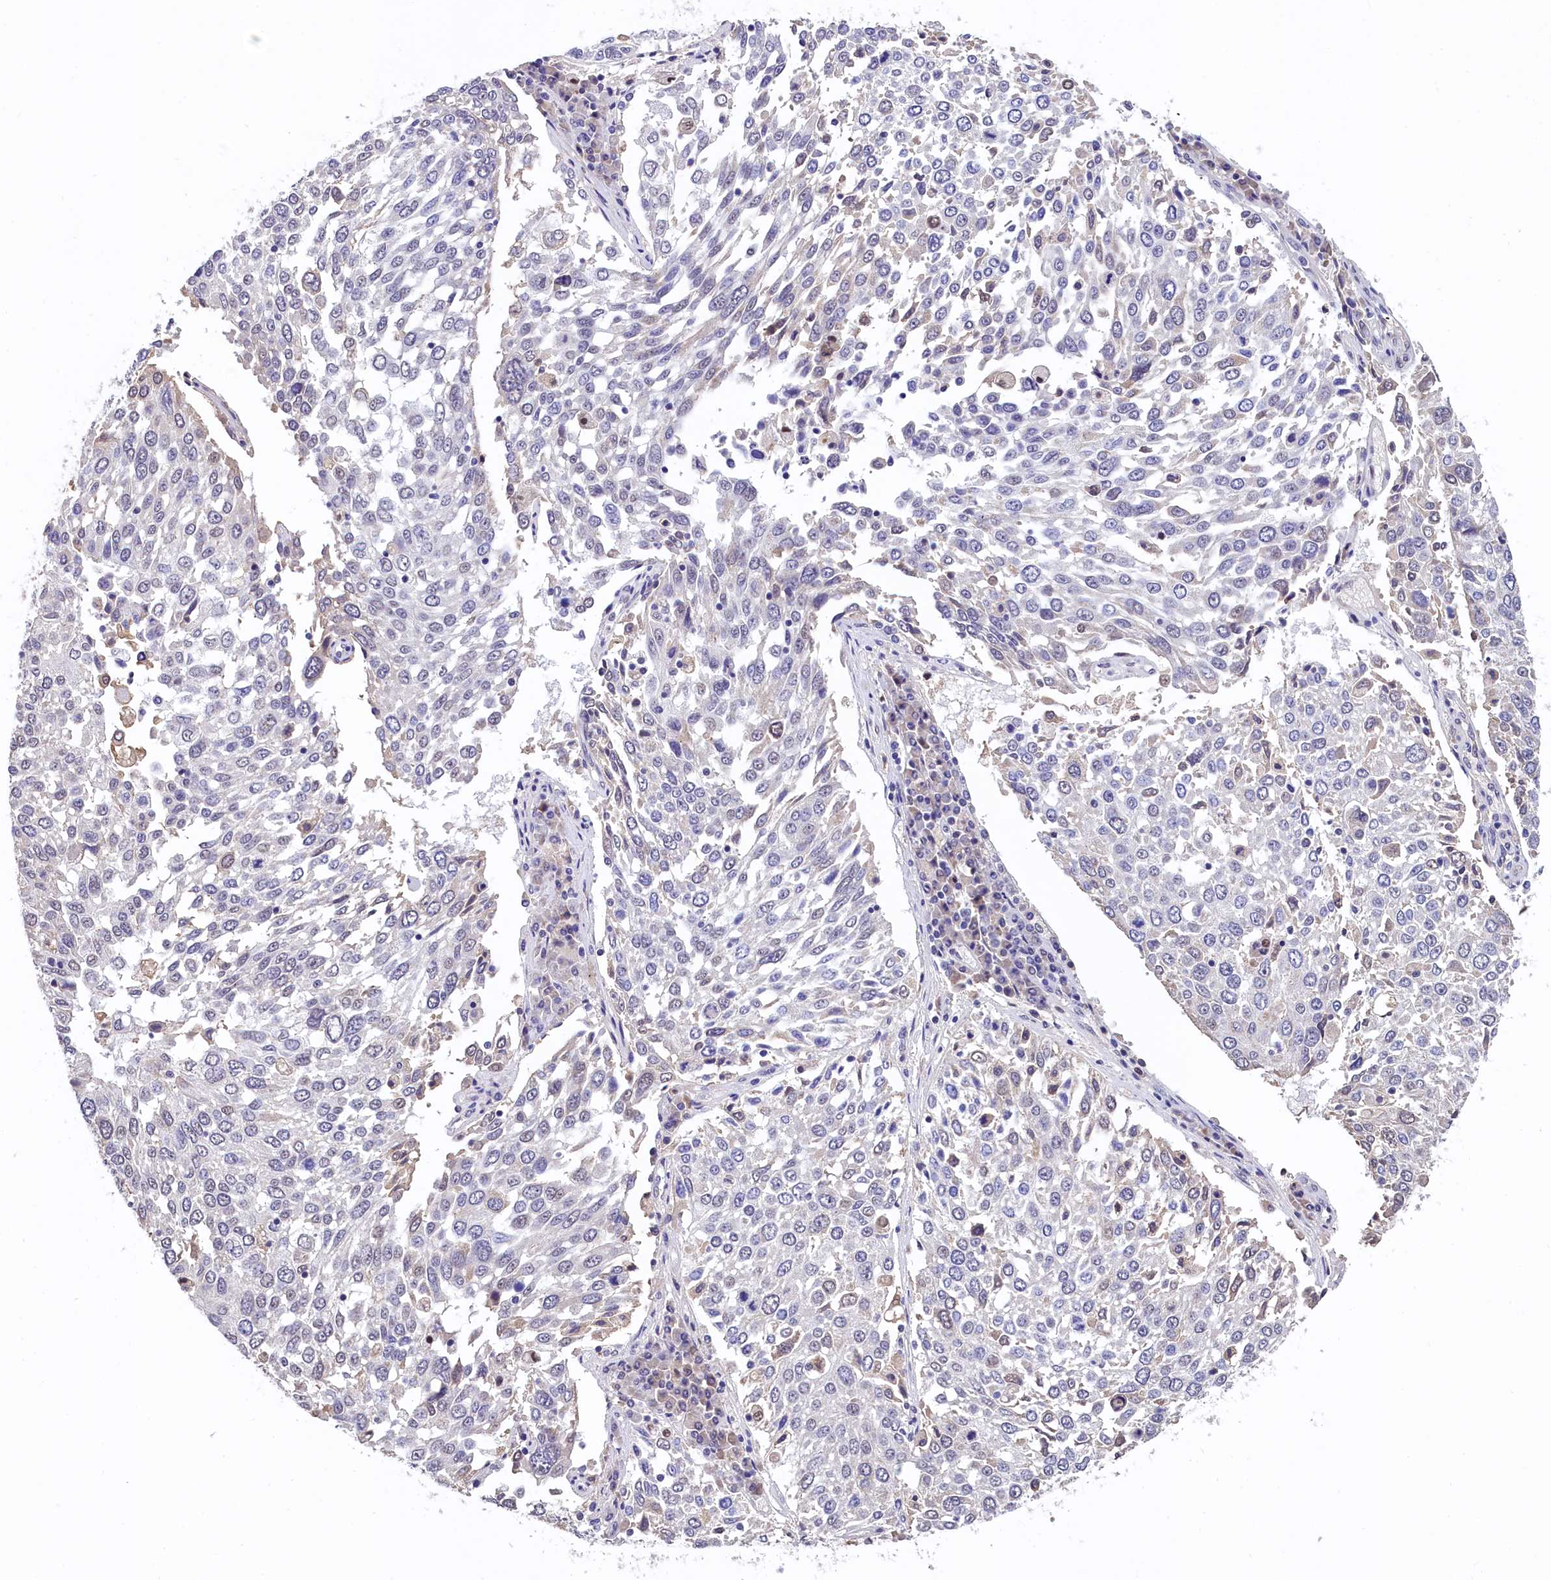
{"staining": {"intensity": "negative", "quantity": "none", "location": "none"}, "tissue": "lung cancer", "cell_type": "Tumor cells", "image_type": "cancer", "snomed": [{"axis": "morphology", "description": "Squamous cell carcinoma, NOS"}, {"axis": "topography", "description": "Lung"}], "caption": "Immunohistochemistry micrograph of neoplastic tissue: human lung cancer stained with DAB (3,3'-diaminobenzidine) exhibits no significant protein positivity in tumor cells.", "gene": "HECTD4", "patient": {"sex": "male", "age": 65}}